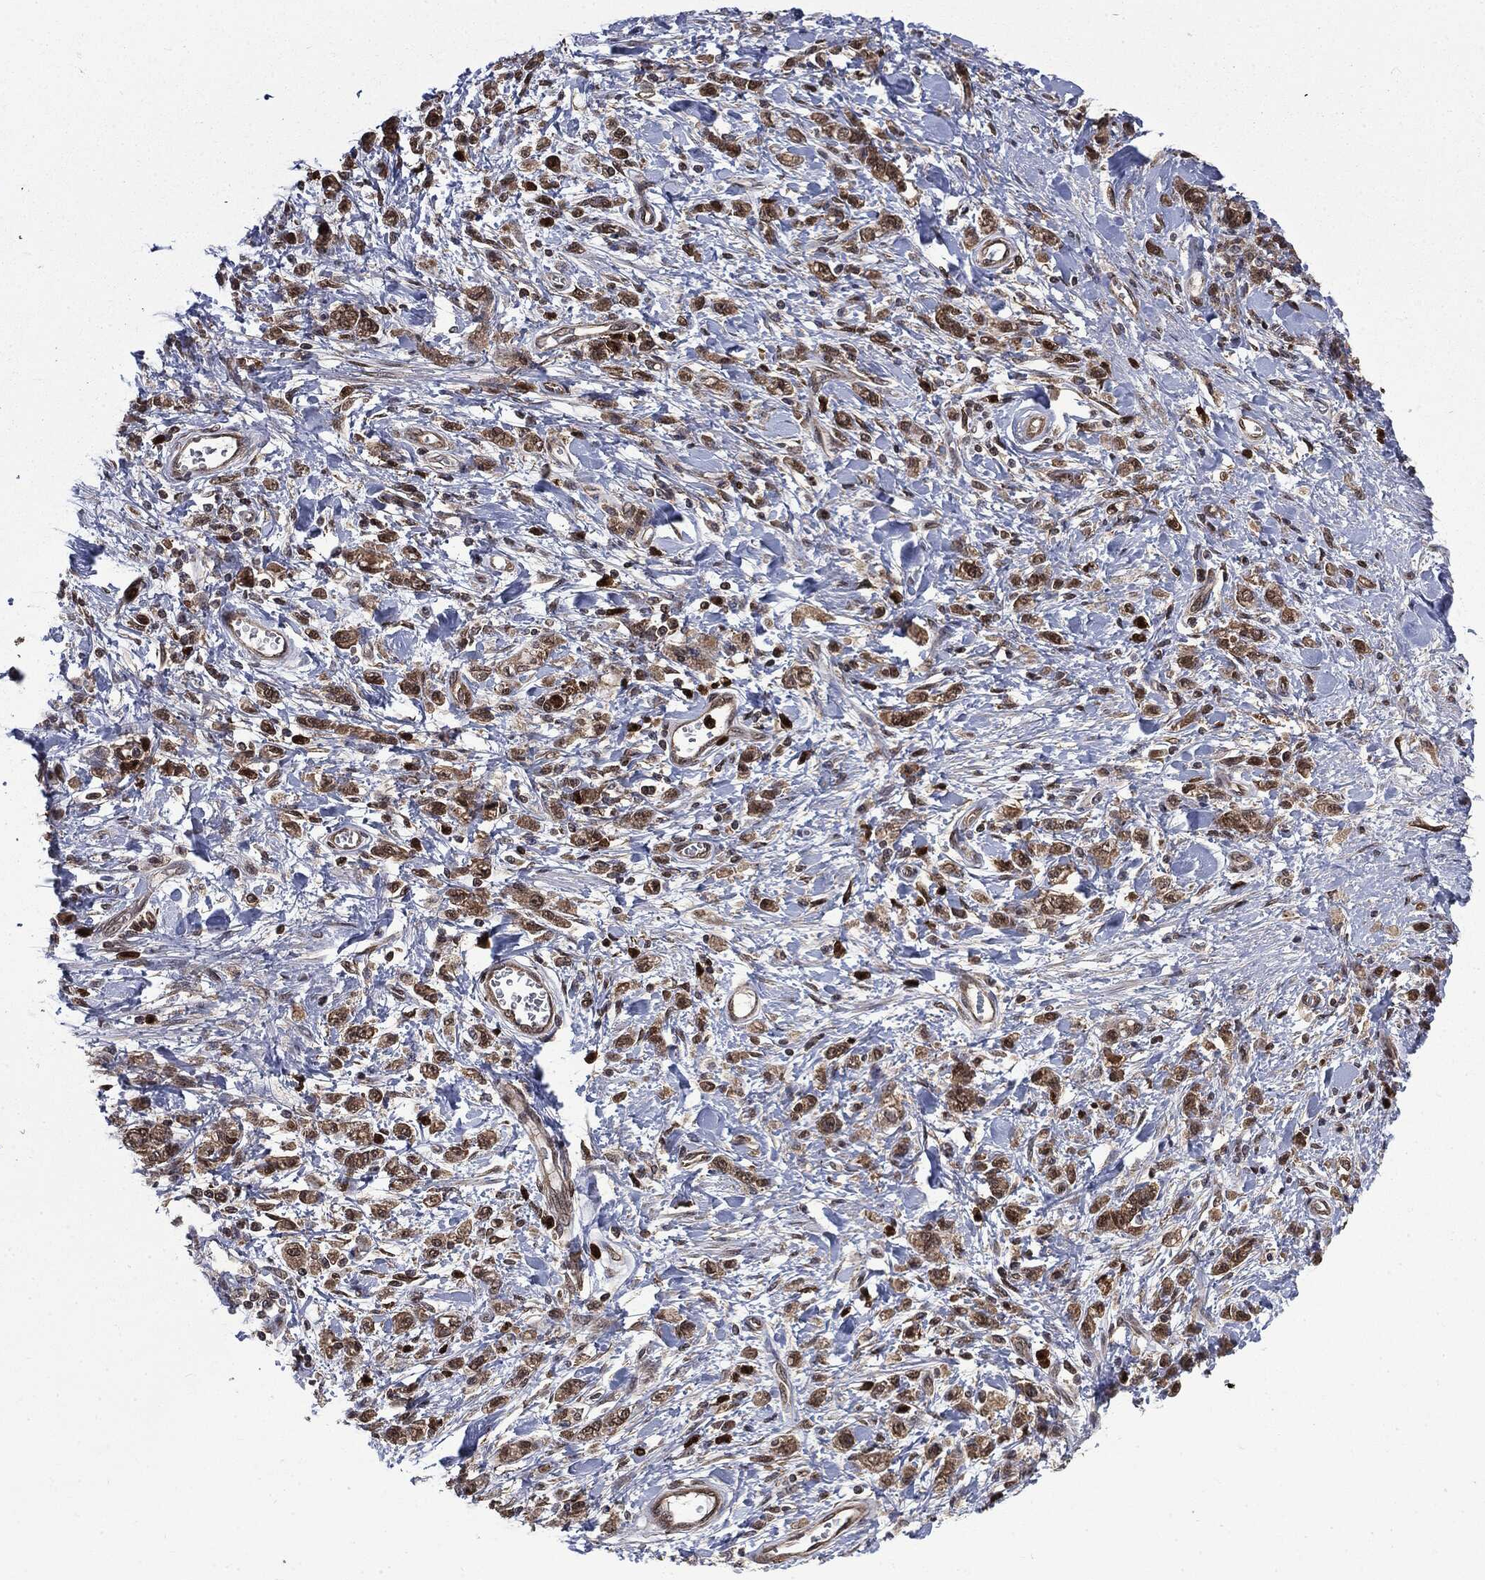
{"staining": {"intensity": "moderate", "quantity": ">75%", "location": "cytoplasmic/membranous,nuclear"}, "tissue": "stomach cancer", "cell_type": "Tumor cells", "image_type": "cancer", "snomed": [{"axis": "morphology", "description": "Adenocarcinoma, NOS"}, {"axis": "topography", "description": "Stomach"}], "caption": "Stomach adenocarcinoma was stained to show a protein in brown. There is medium levels of moderate cytoplasmic/membranous and nuclear expression in about >75% of tumor cells.", "gene": "GPI", "patient": {"sex": "male", "age": 77}}